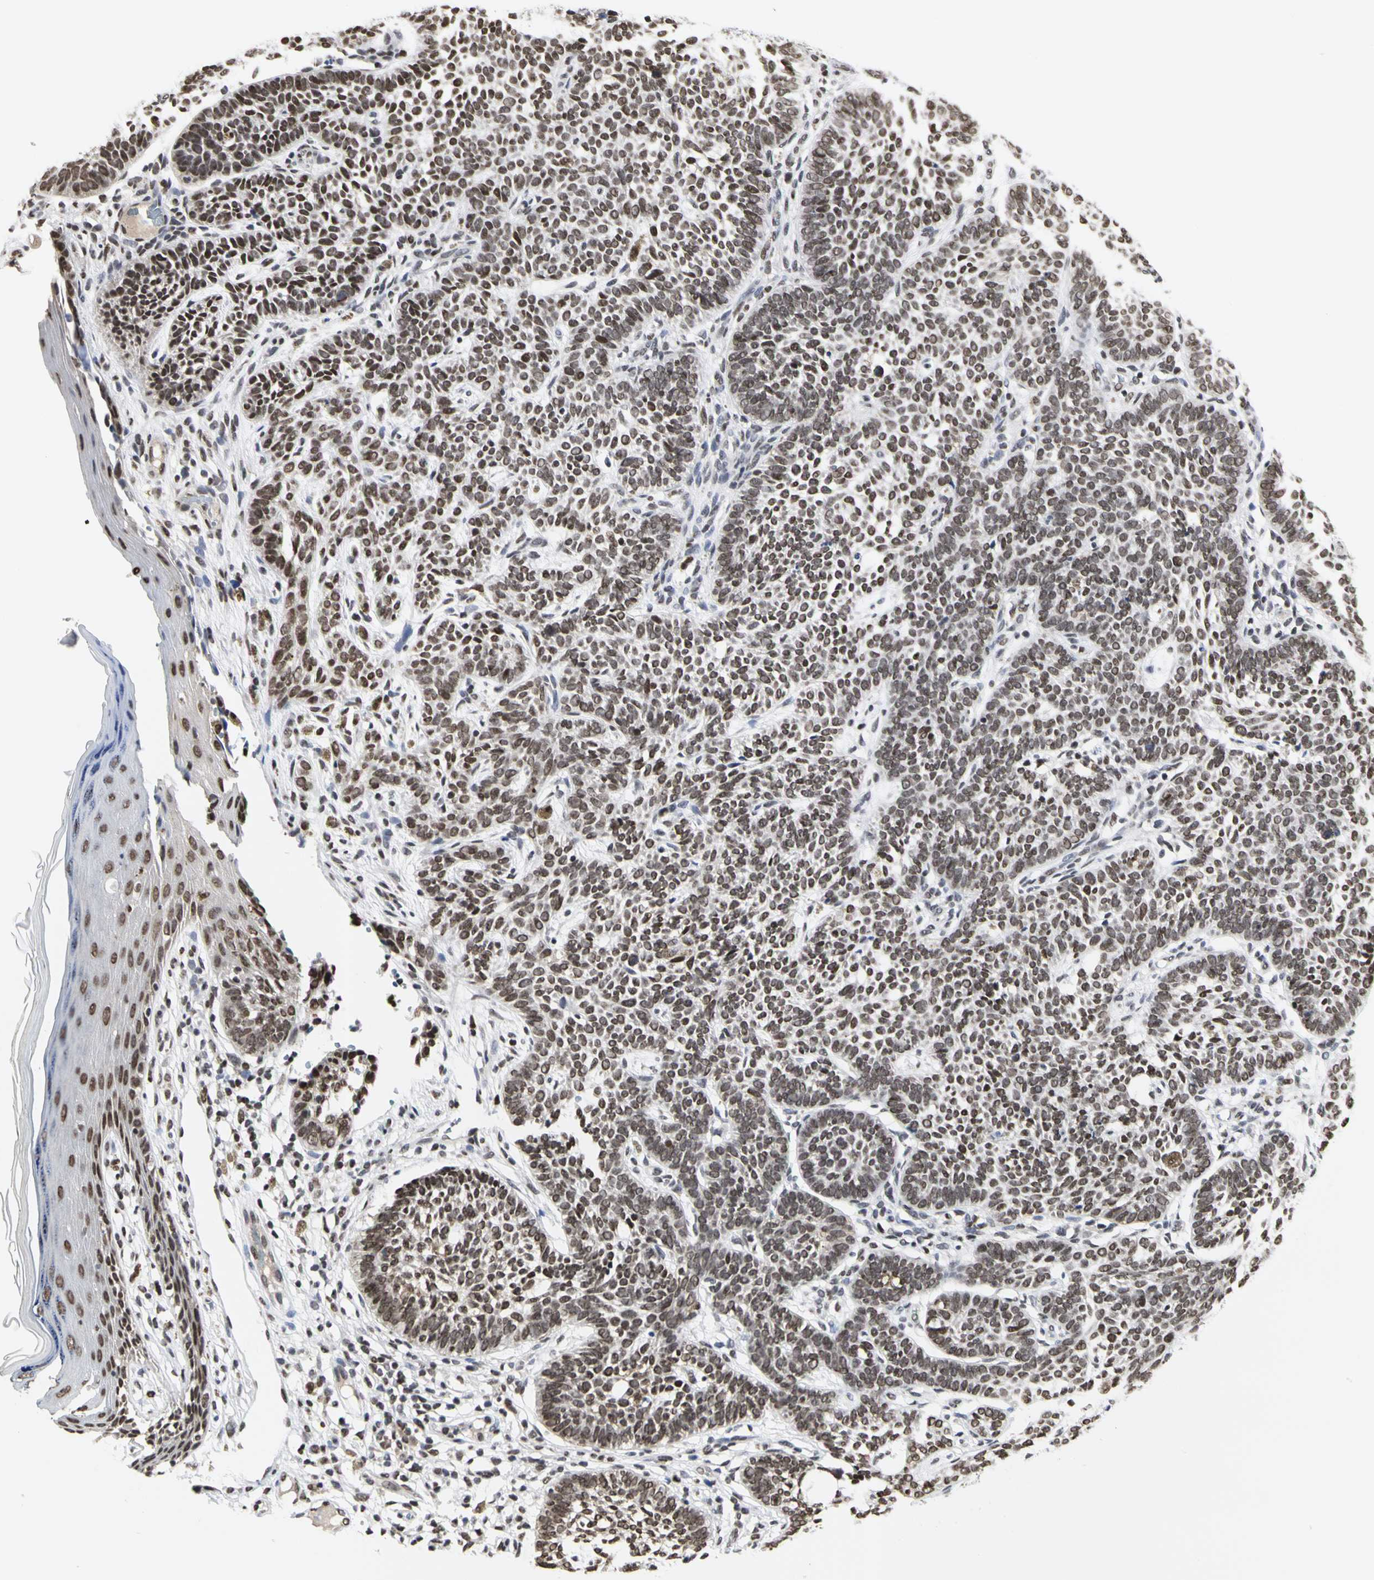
{"staining": {"intensity": "moderate", "quantity": ">75%", "location": "nuclear"}, "tissue": "skin cancer", "cell_type": "Tumor cells", "image_type": "cancer", "snomed": [{"axis": "morphology", "description": "Normal tissue, NOS"}, {"axis": "morphology", "description": "Basal cell carcinoma"}, {"axis": "topography", "description": "Skin"}], "caption": "A high-resolution image shows immunohistochemistry (IHC) staining of skin cancer, which exhibits moderate nuclear staining in about >75% of tumor cells.", "gene": "PRMT3", "patient": {"sex": "male", "age": 87}}